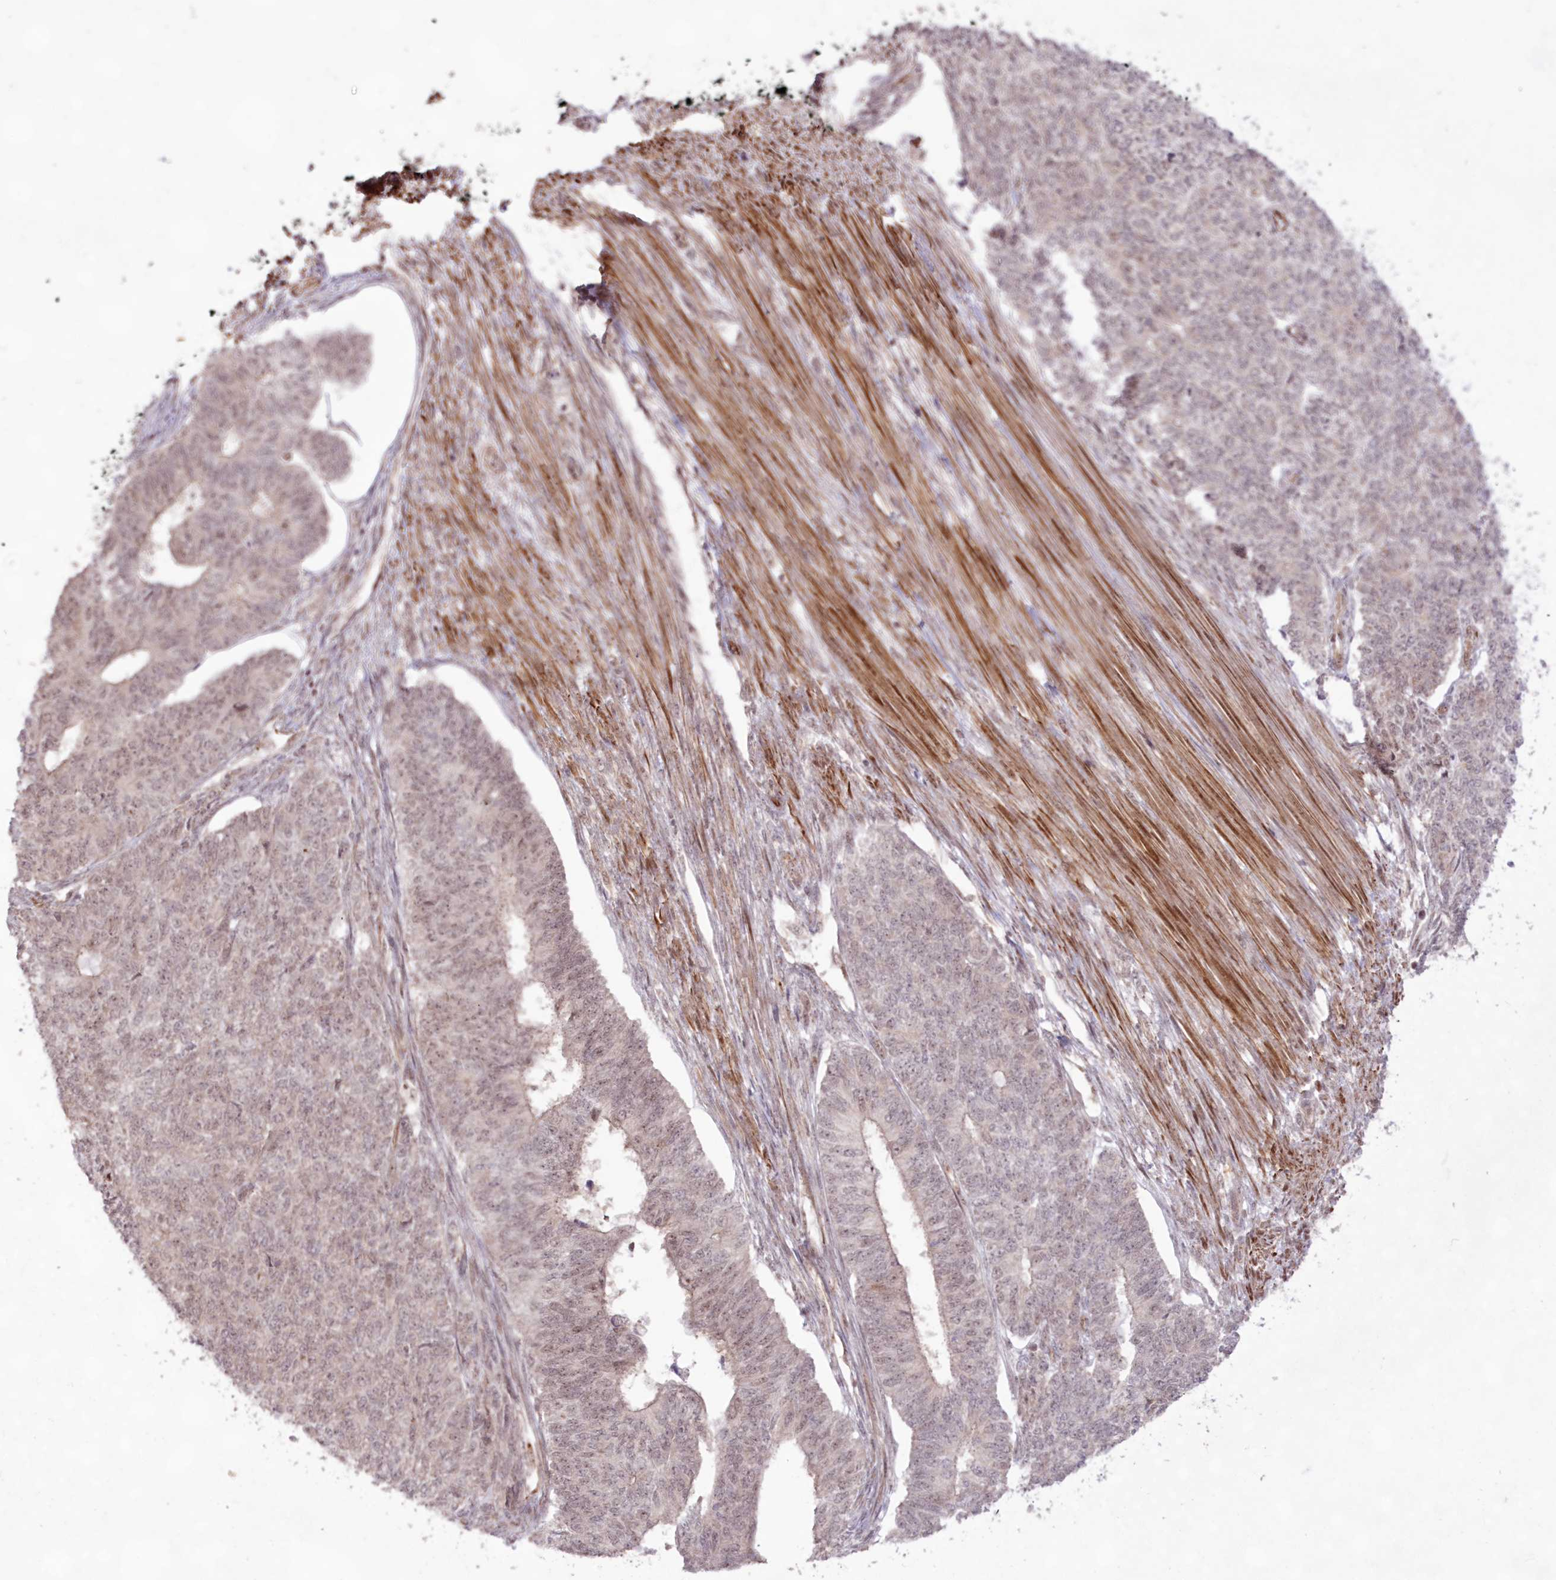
{"staining": {"intensity": "weak", "quantity": "25%-75%", "location": "cytoplasmic/membranous,nuclear"}, "tissue": "endometrial cancer", "cell_type": "Tumor cells", "image_type": "cancer", "snomed": [{"axis": "morphology", "description": "Adenocarcinoma, NOS"}, {"axis": "topography", "description": "Endometrium"}], "caption": "The immunohistochemical stain labels weak cytoplasmic/membranous and nuclear positivity in tumor cells of endometrial cancer tissue.", "gene": "SNIP1", "patient": {"sex": "female", "age": 32}}